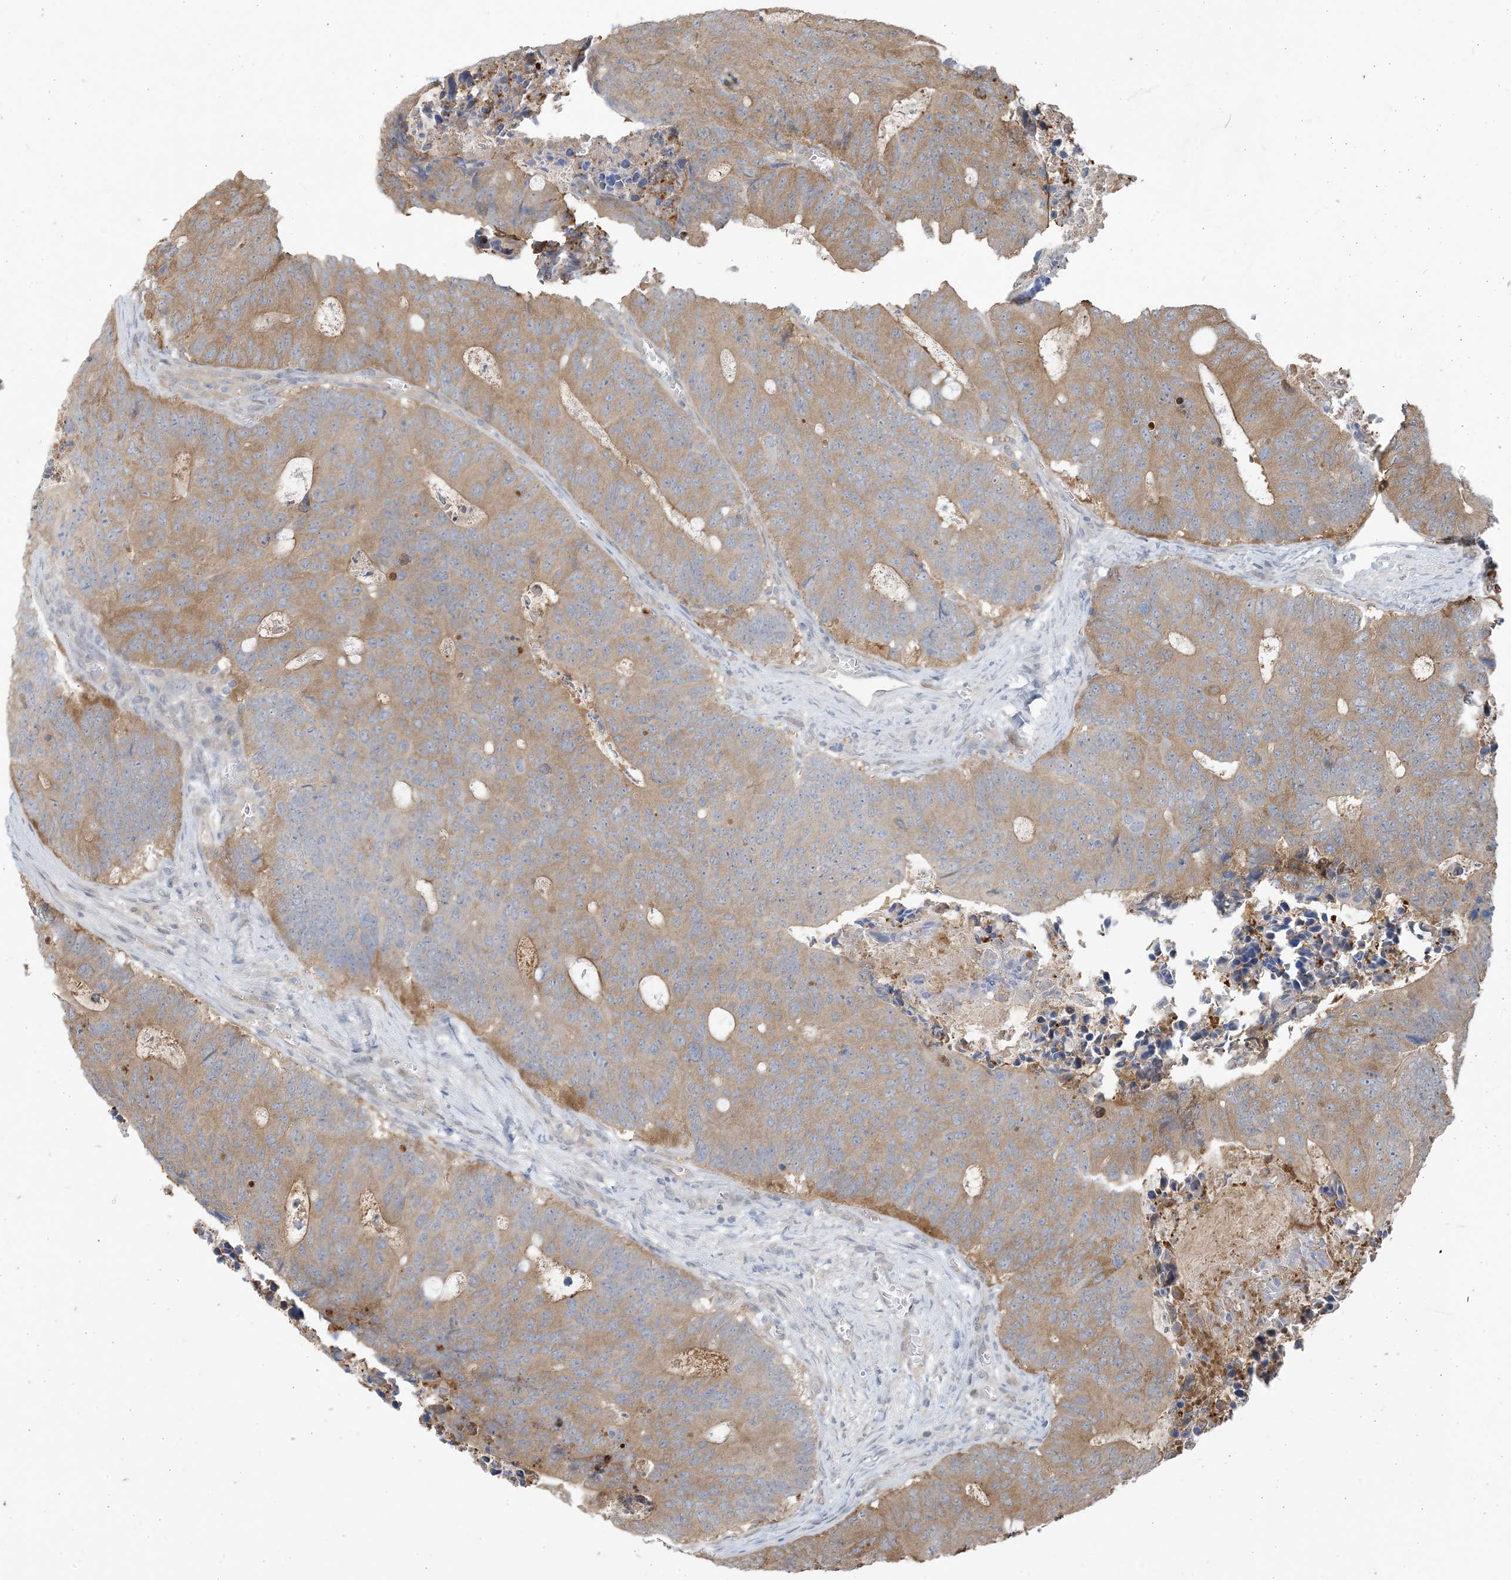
{"staining": {"intensity": "moderate", "quantity": ">75%", "location": "cytoplasmic/membranous"}, "tissue": "colorectal cancer", "cell_type": "Tumor cells", "image_type": "cancer", "snomed": [{"axis": "morphology", "description": "Adenocarcinoma, NOS"}, {"axis": "topography", "description": "Colon"}], "caption": "Immunohistochemical staining of colorectal adenocarcinoma reveals moderate cytoplasmic/membranous protein positivity in about >75% of tumor cells.", "gene": "ZC3H12A", "patient": {"sex": "male", "age": 87}}